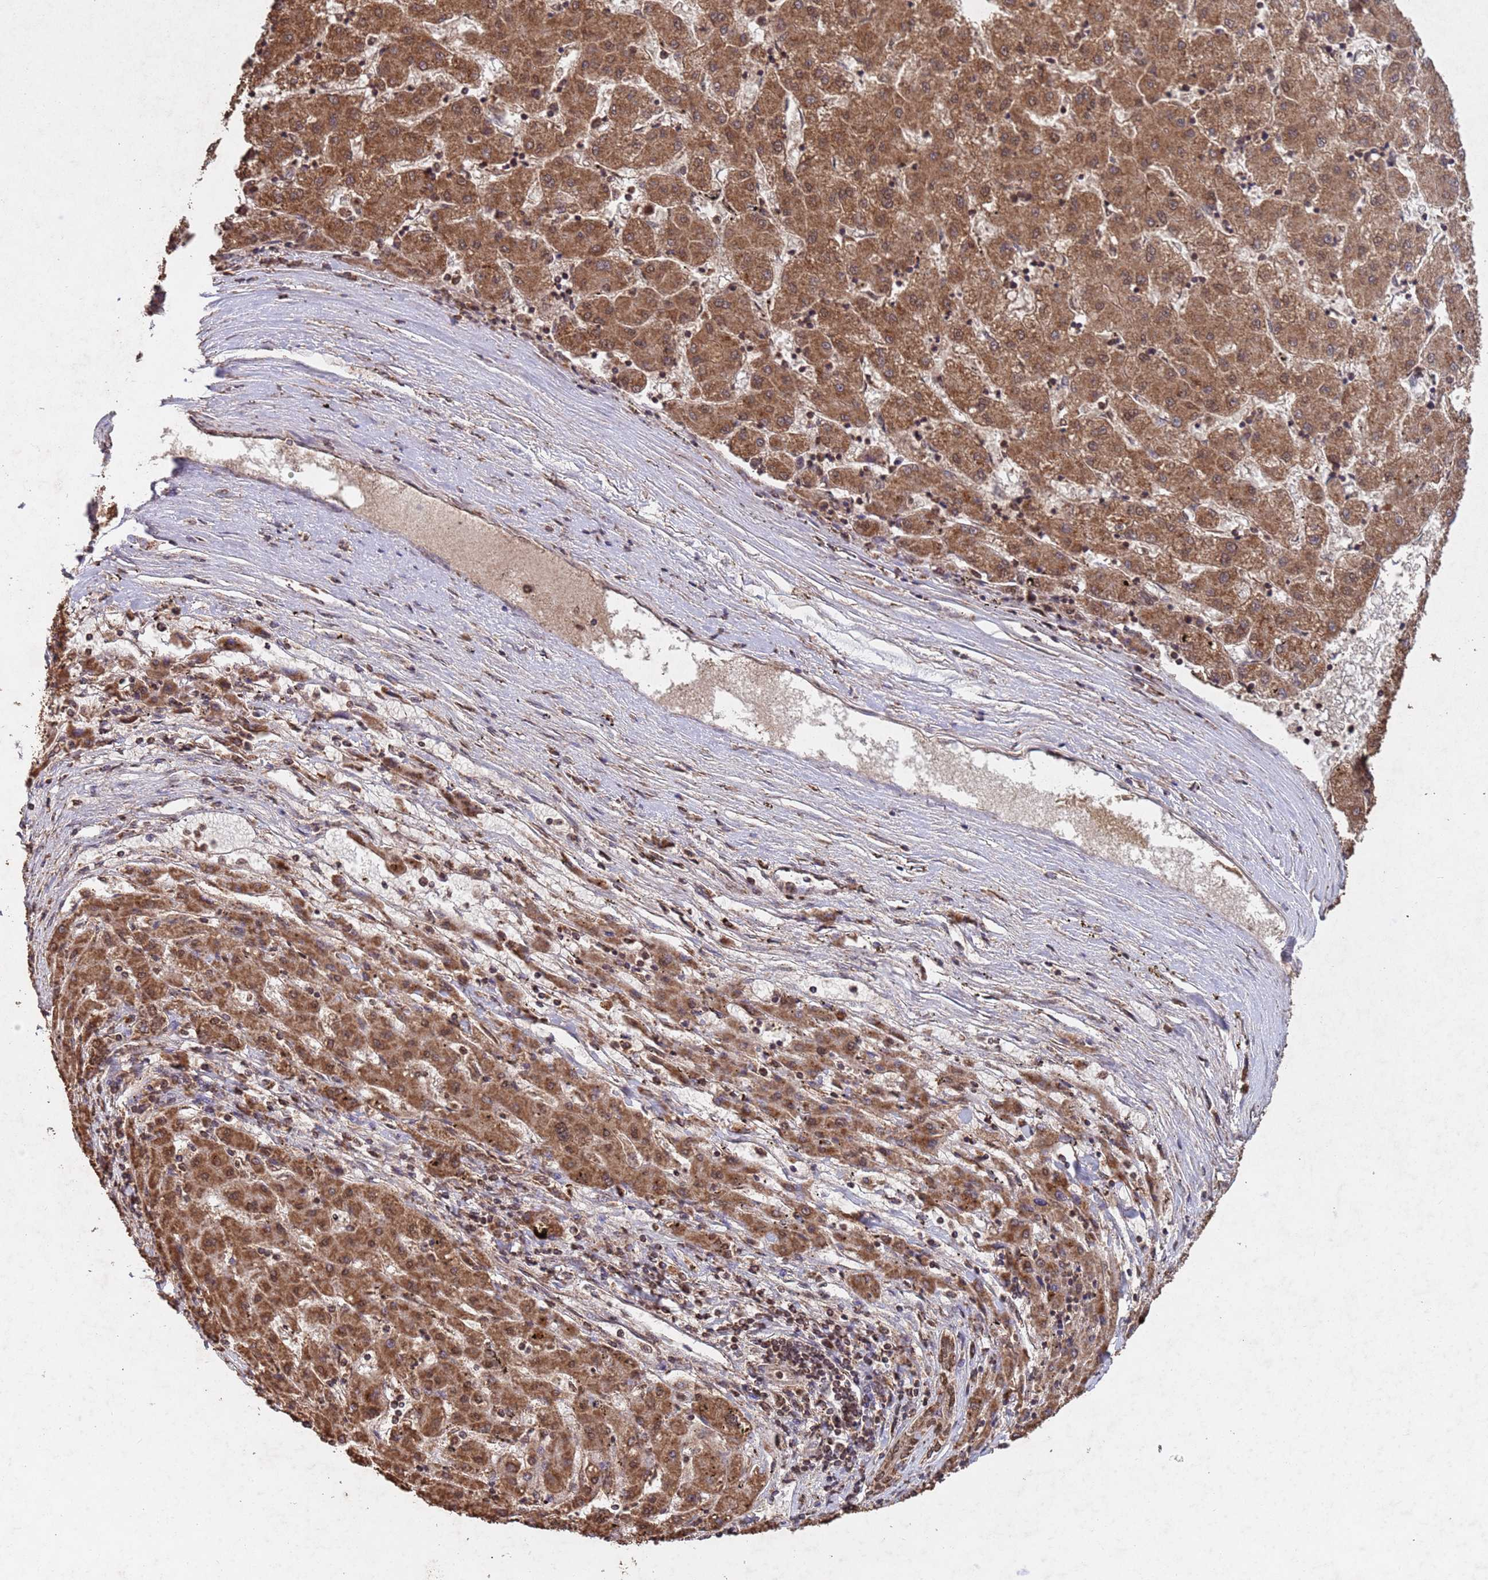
{"staining": {"intensity": "moderate", "quantity": ">75%", "location": "cytoplasmic/membranous,nuclear"}, "tissue": "liver cancer", "cell_type": "Tumor cells", "image_type": "cancer", "snomed": [{"axis": "morphology", "description": "Carcinoma, Hepatocellular, NOS"}, {"axis": "topography", "description": "Liver"}], "caption": "This photomicrograph exhibits liver cancer stained with IHC to label a protein in brown. The cytoplasmic/membranous and nuclear of tumor cells show moderate positivity for the protein. Nuclei are counter-stained blue.", "gene": "HDAC10", "patient": {"sex": "male", "age": 72}}